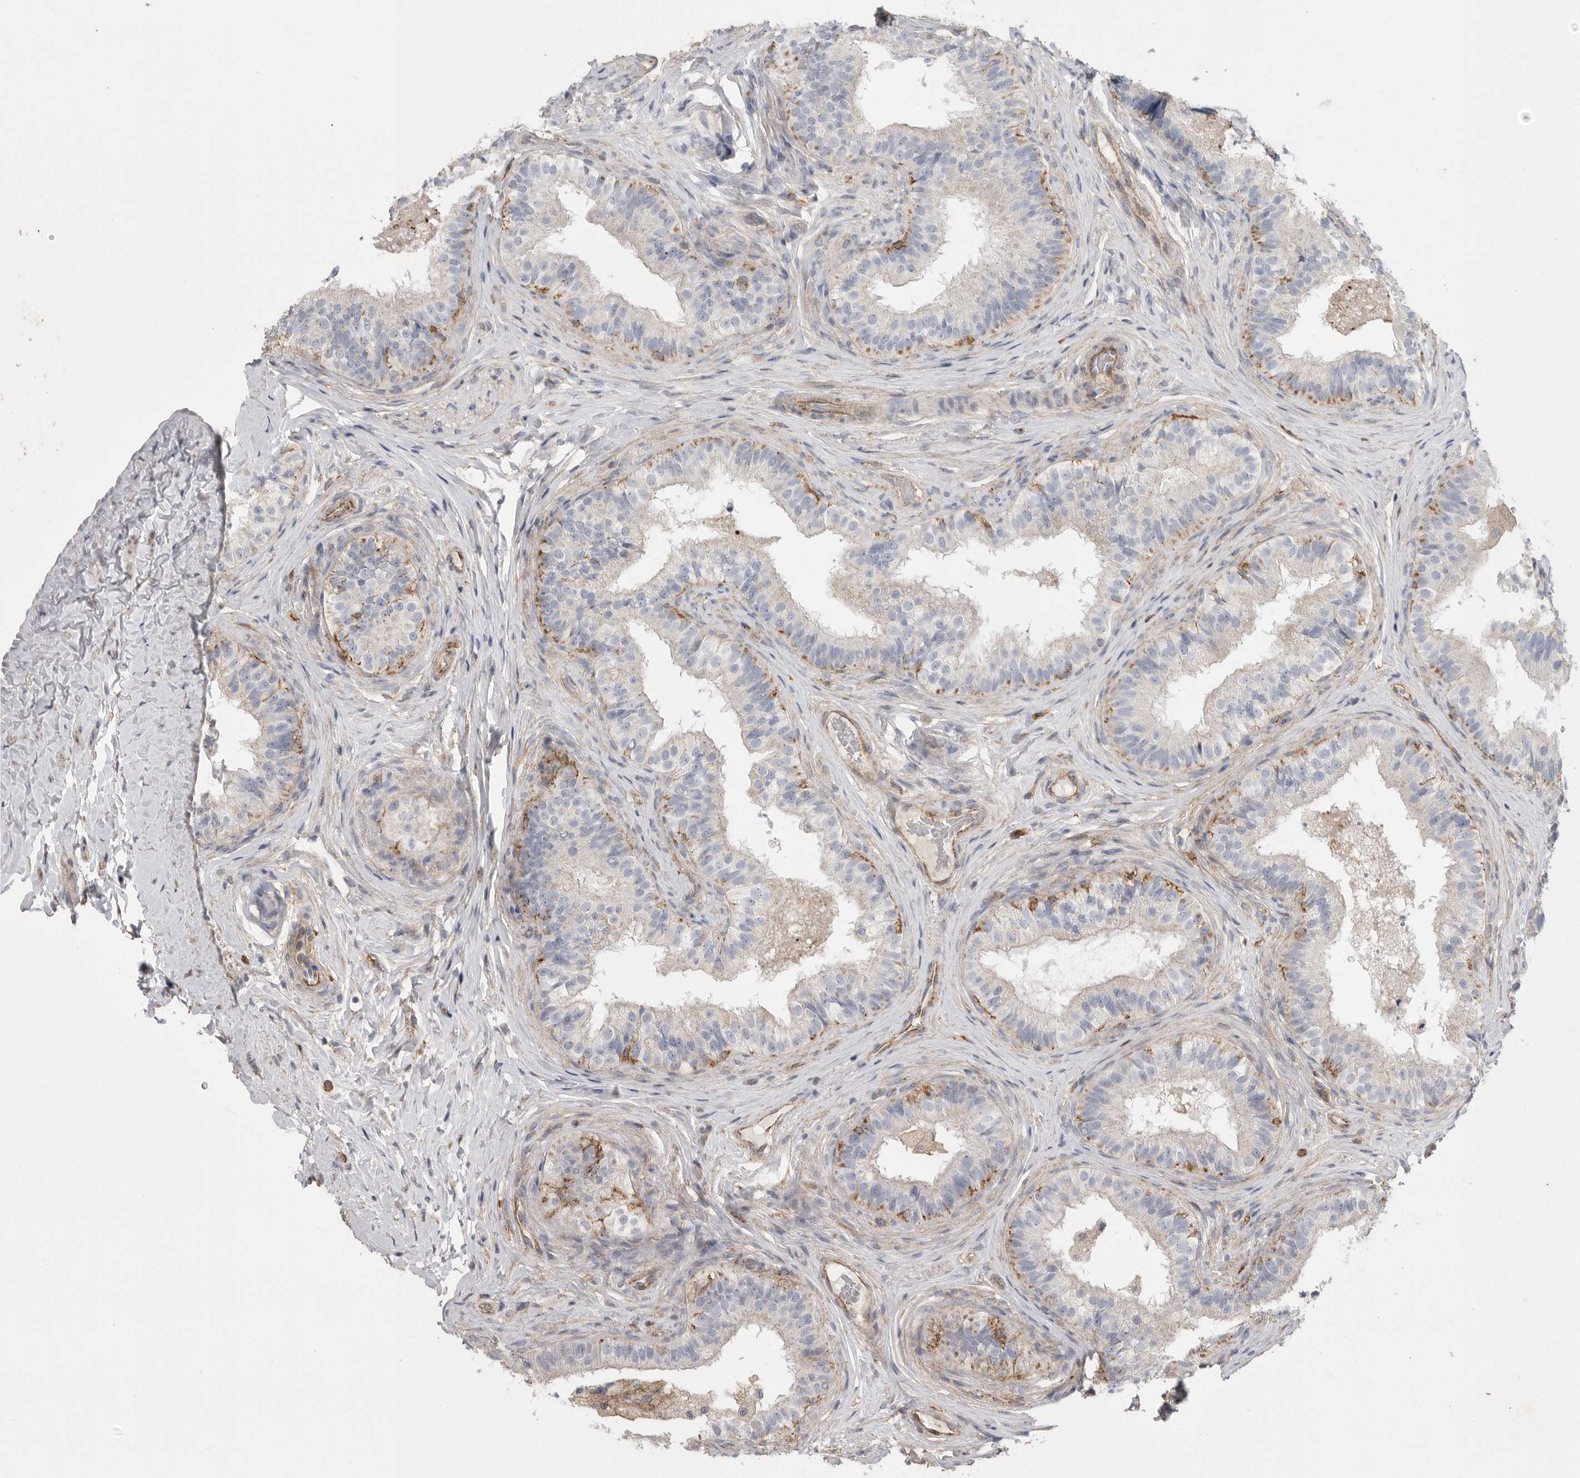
{"staining": {"intensity": "moderate", "quantity": "<25%", "location": "cytoplasmic/membranous"}, "tissue": "epididymis", "cell_type": "Glandular cells", "image_type": "normal", "snomed": [{"axis": "morphology", "description": "Normal tissue, NOS"}, {"axis": "topography", "description": "Epididymis"}], "caption": "DAB immunohistochemical staining of normal human epididymis demonstrates moderate cytoplasmic/membranous protein expression in approximately <25% of glandular cells.", "gene": "SIGLEC10", "patient": {"sex": "male", "age": 49}}